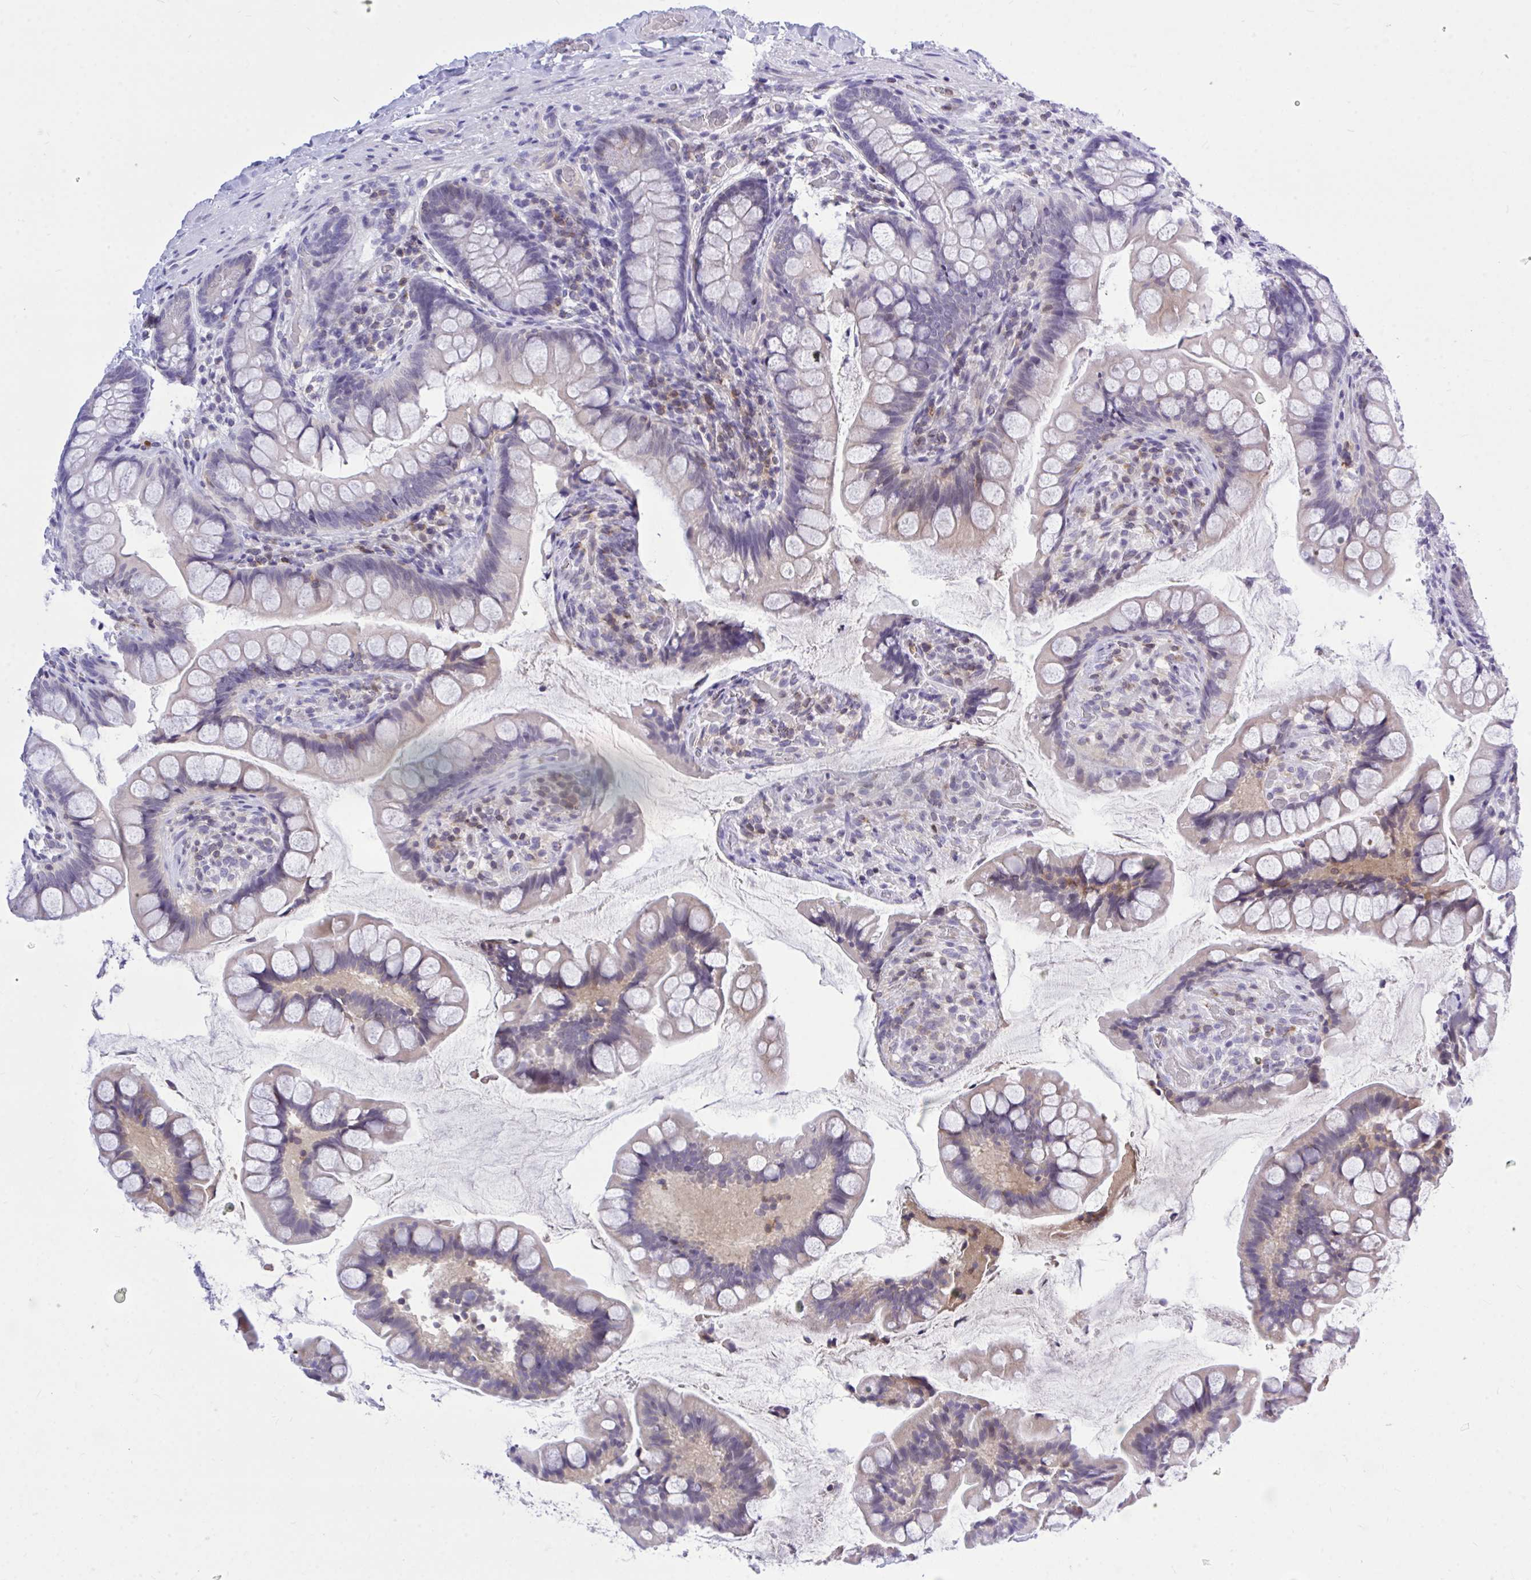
{"staining": {"intensity": "negative", "quantity": "none", "location": "none"}, "tissue": "small intestine", "cell_type": "Glandular cells", "image_type": "normal", "snomed": [{"axis": "morphology", "description": "Normal tissue, NOS"}, {"axis": "topography", "description": "Small intestine"}], "caption": "A histopathology image of human small intestine is negative for staining in glandular cells. (DAB (3,3'-diaminobenzidine) IHC visualized using brightfield microscopy, high magnification).", "gene": "CXCL8", "patient": {"sex": "male", "age": 70}}